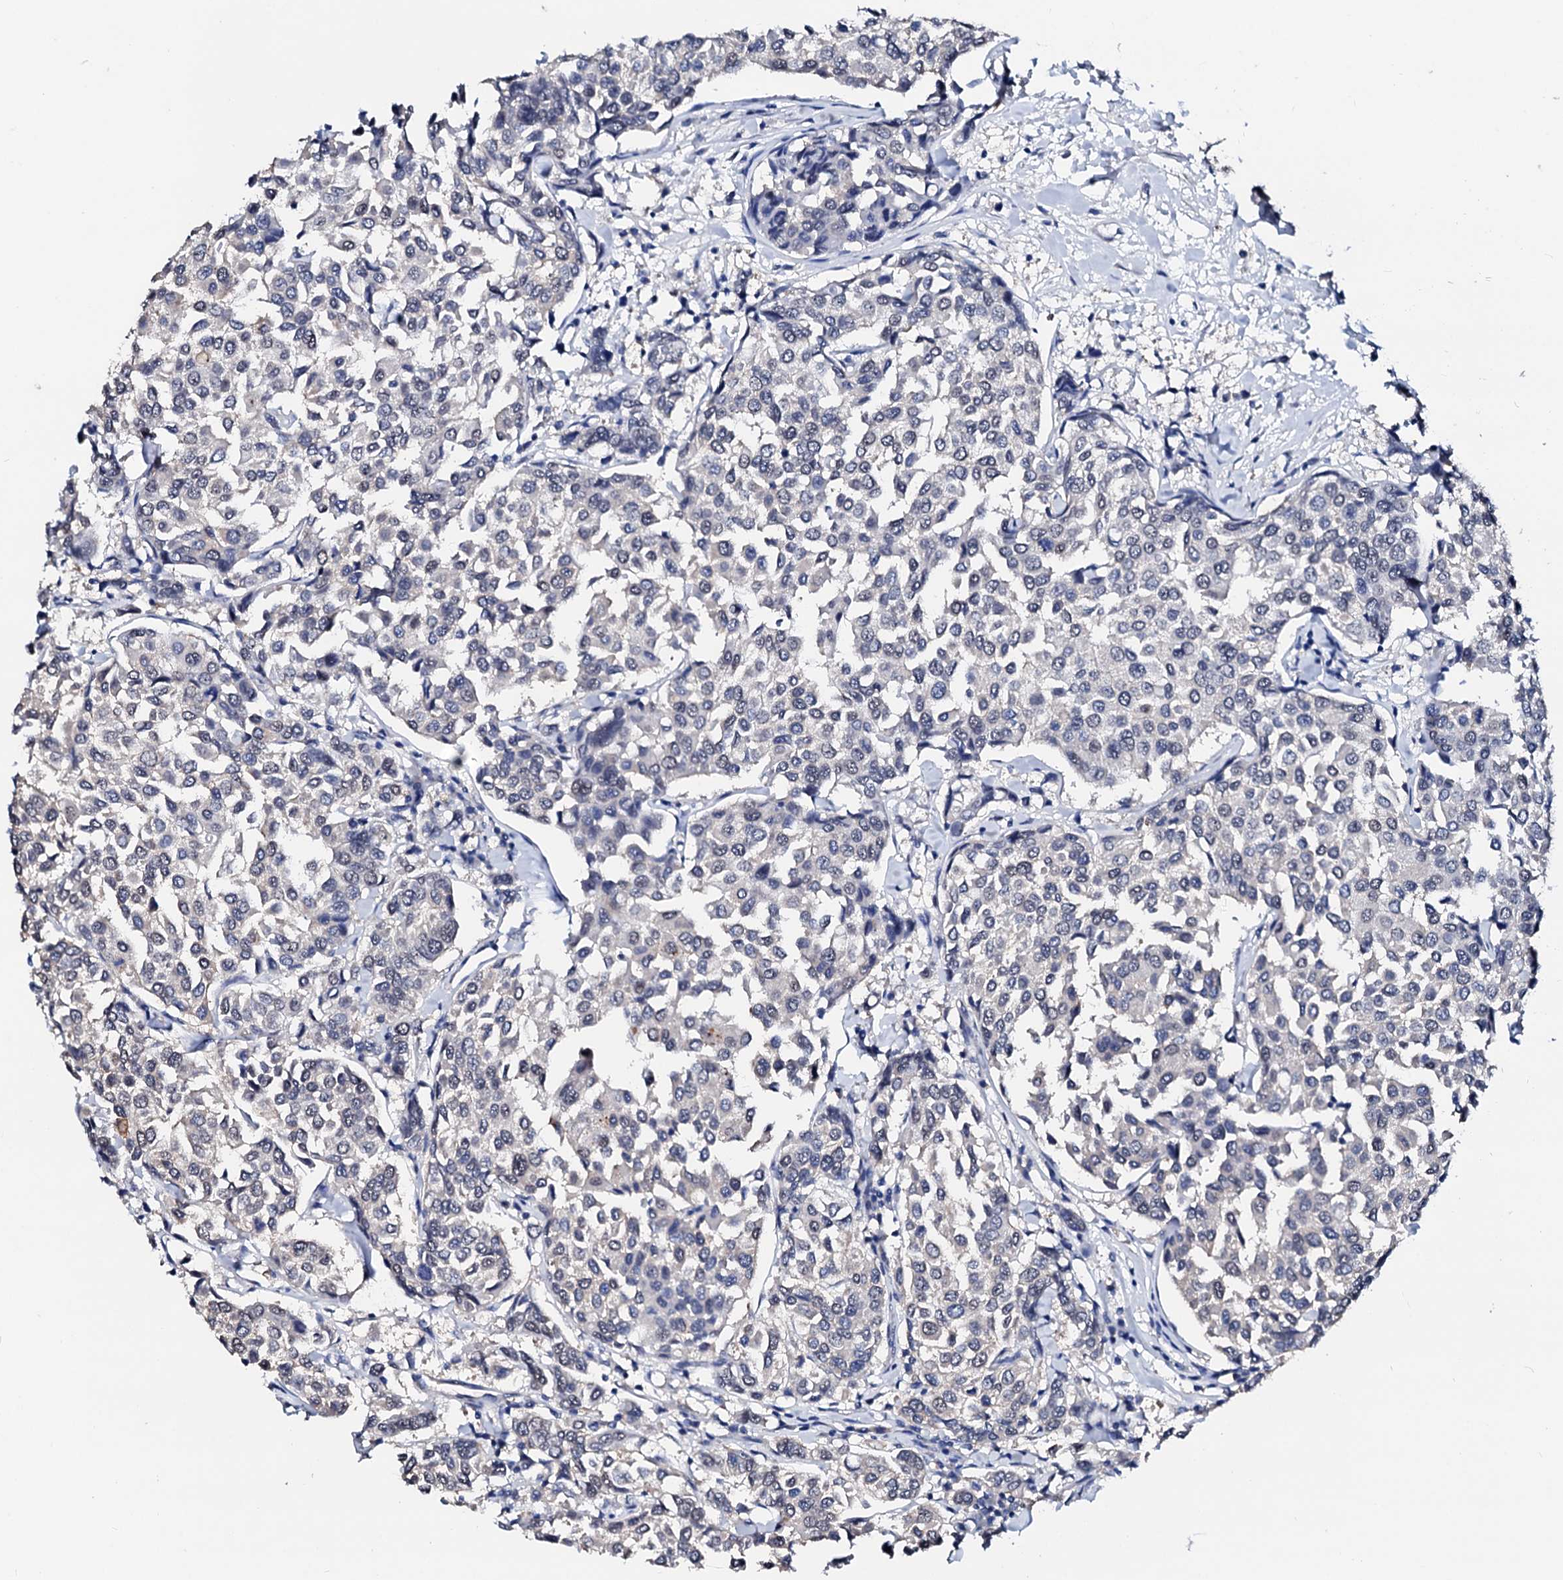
{"staining": {"intensity": "negative", "quantity": "none", "location": "none"}, "tissue": "breast cancer", "cell_type": "Tumor cells", "image_type": "cancer", "snomed": [{"axis": "morphology", "description": "Duct carcinoma"}, {"axis": "topography", "description": "Breast"}], "caption": "Immunohistochemical staining of breast invasive ductal carcinoma displays no significant positivity in tumor cells.", "gene": "CSN2", "patient": {"sex": "female", "age": 55}}